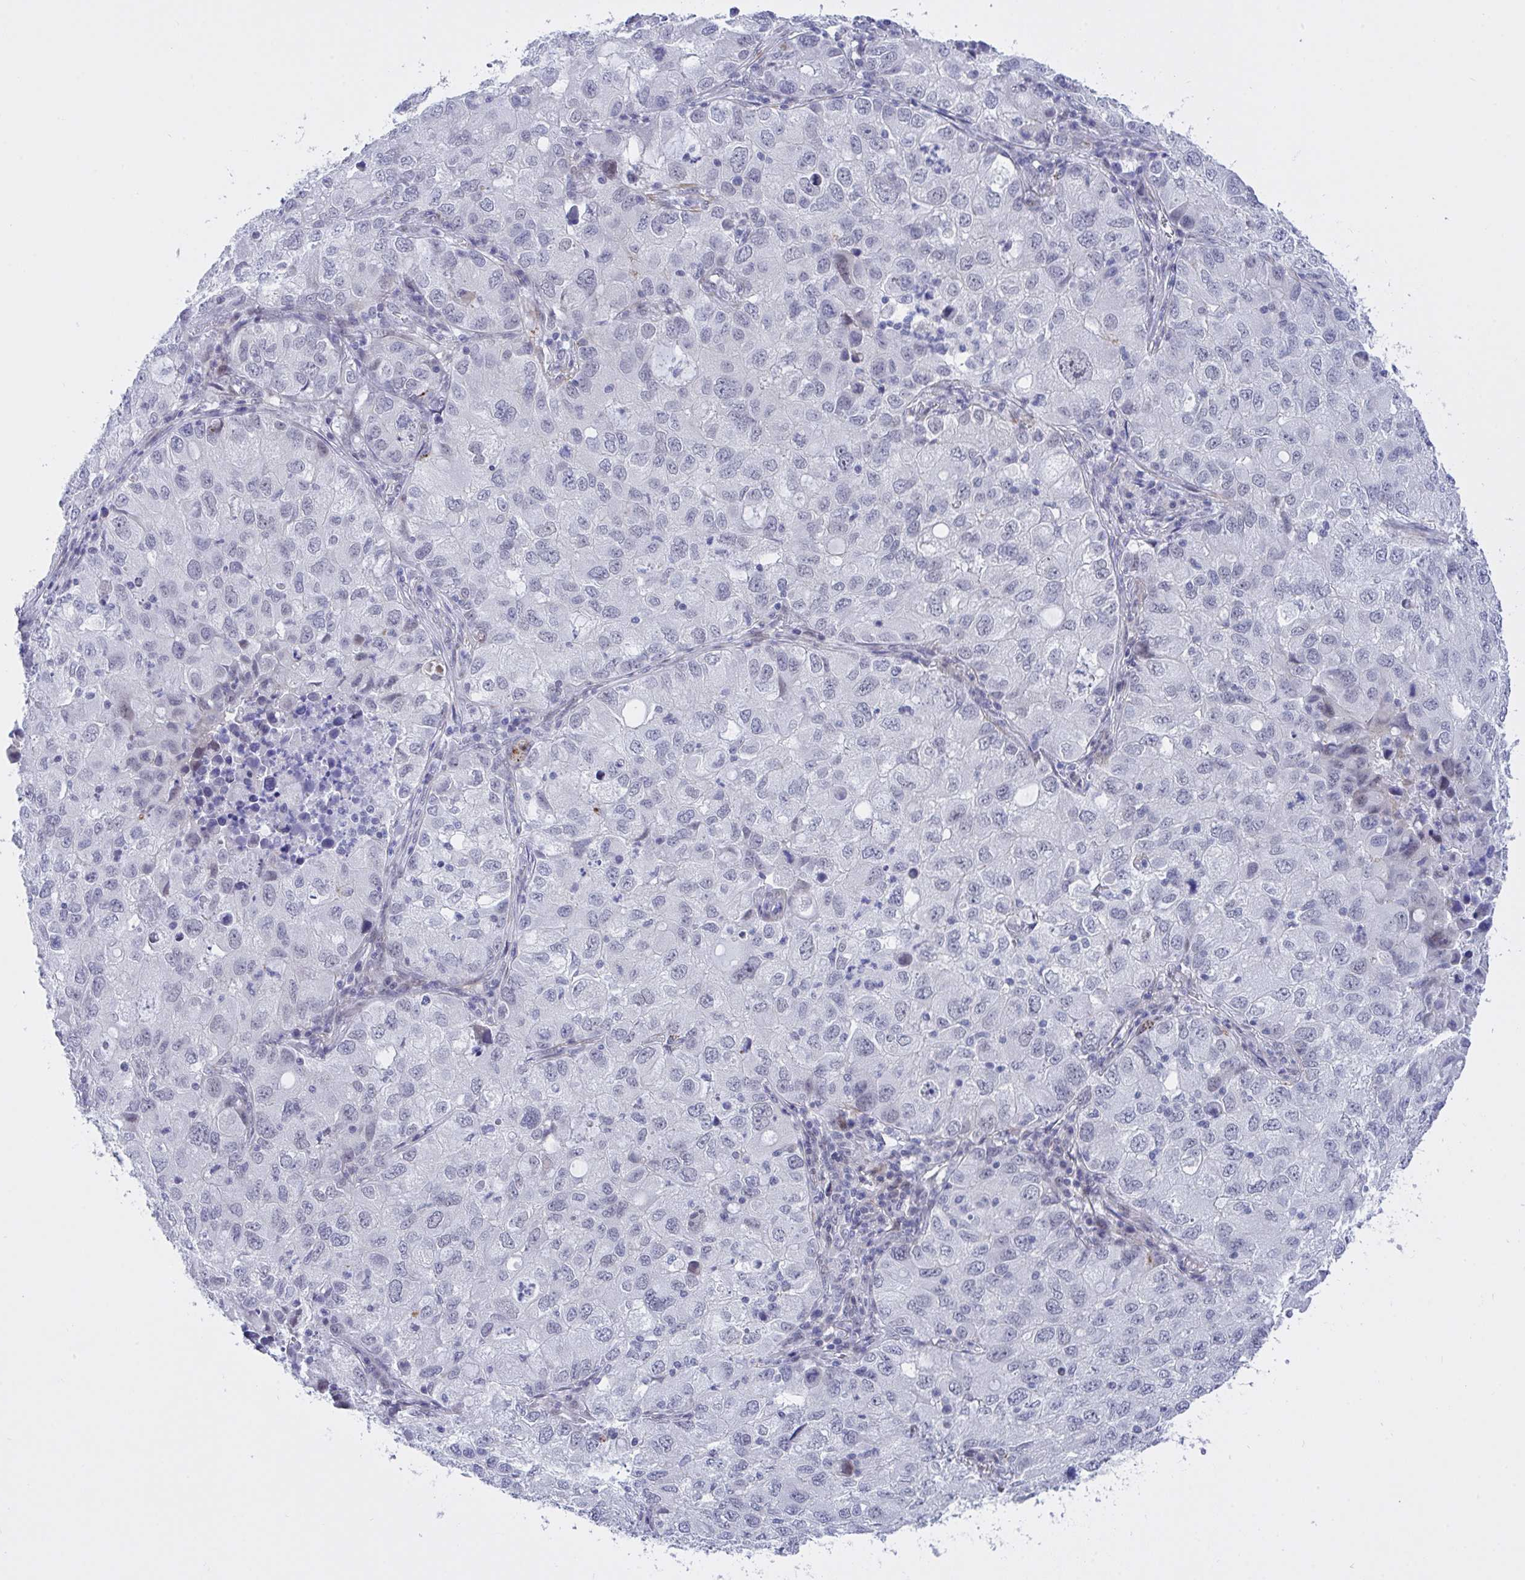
{"staining": {"intensity": "negative", "quantity": "none", "location": "none"}, "tissue": "lung cancer", "cell_type": "Tumor cells", "image_type": "cancer", "snomed": [{"axis": "morphology", "description": "Normal morphology"}, {"axis": "morphology", "description": "Adenocarcinoma, NOS"}, {"axis": "topography", "description": "Lymph node"}, {"axis": "topography", "description": "Lung"}], "caption": "Tumor cells are negative for brown protein staining in adenocarcinoma (lung).", "gene": "FBXL22", "patient": {"sex": "female", "age": 51}}